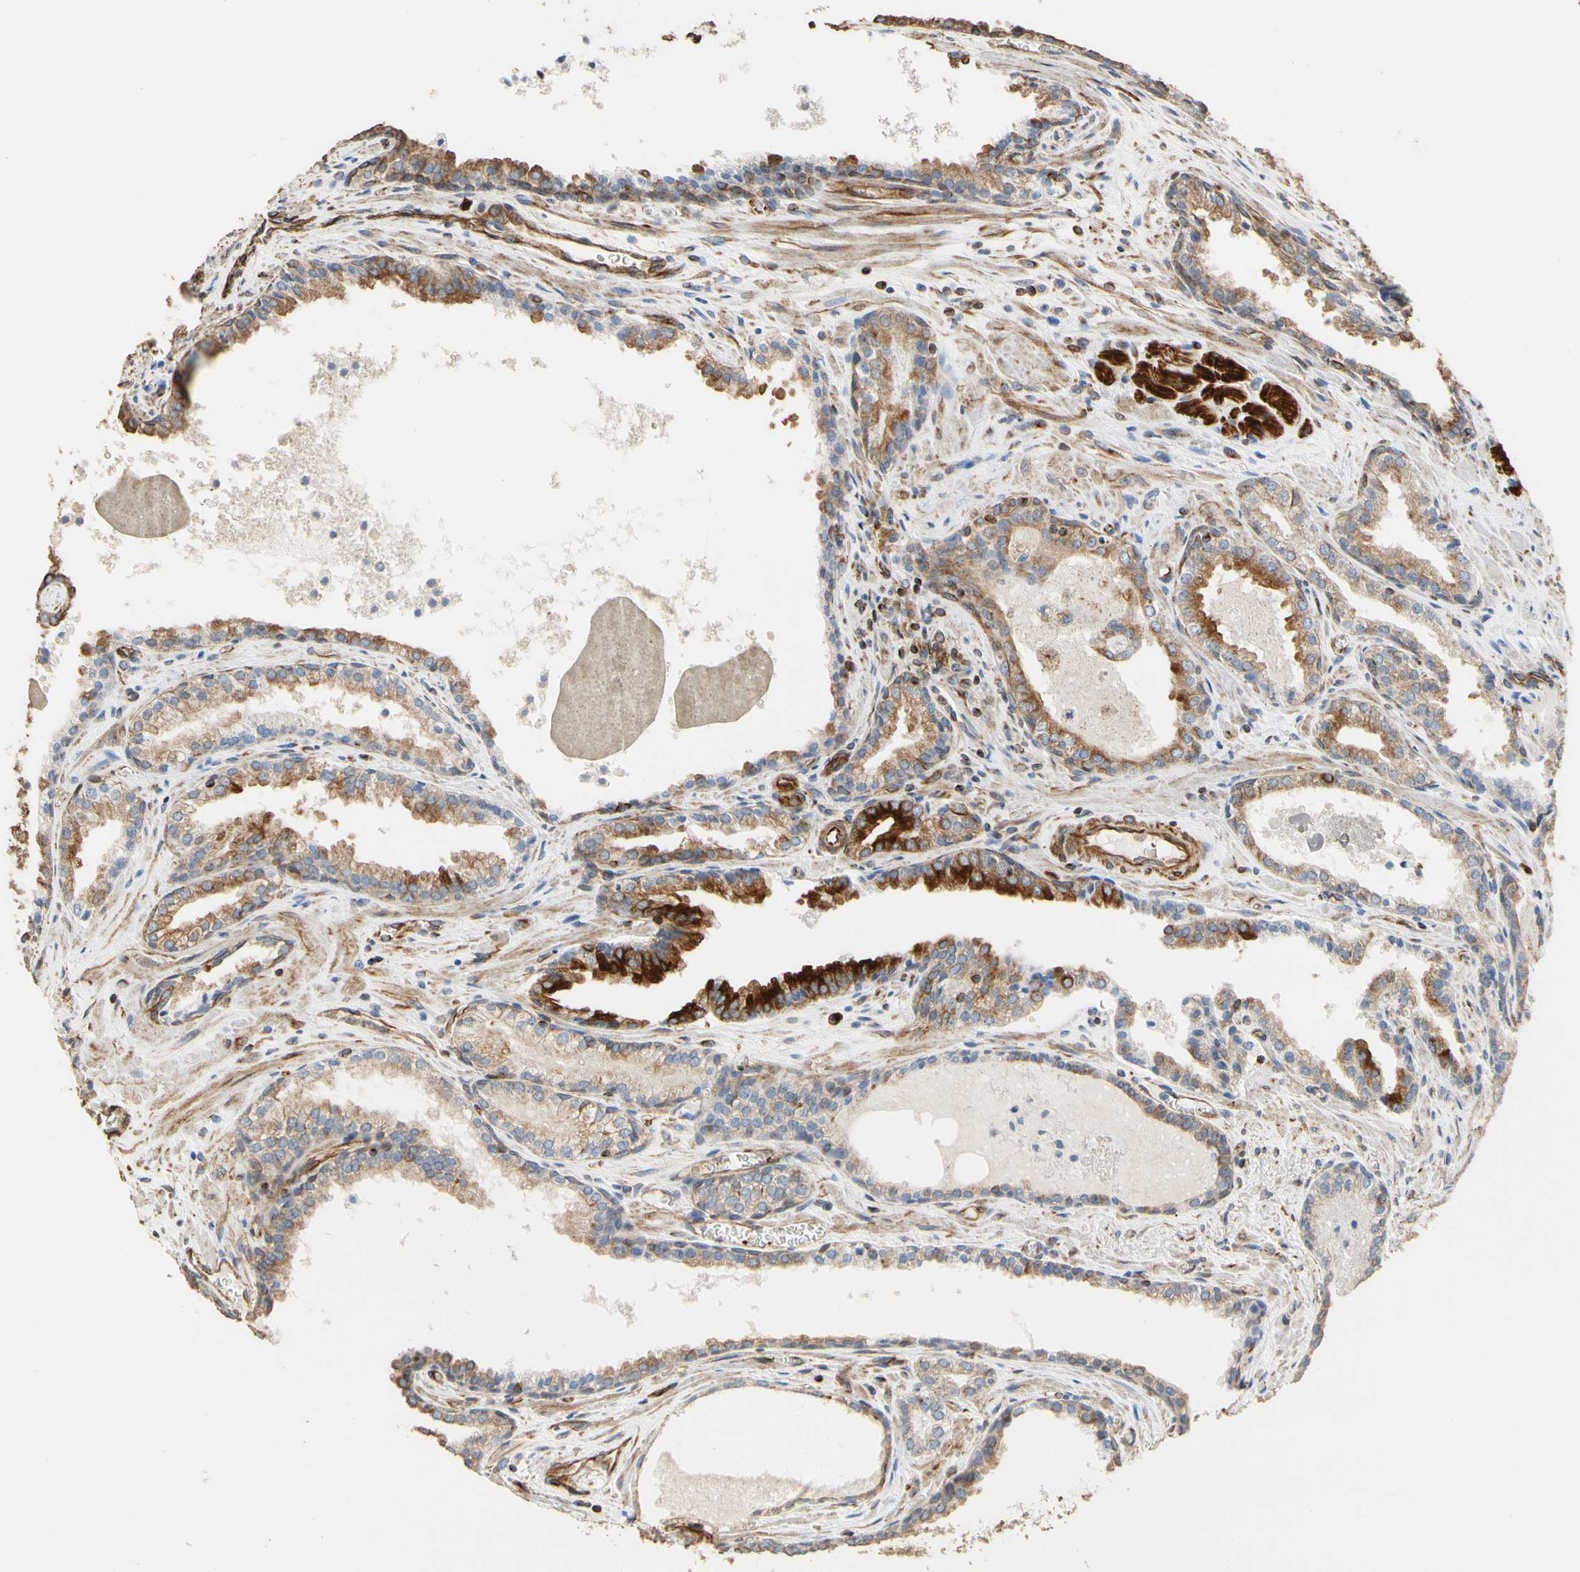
{"staining": {"intensity": "moderate", "quantity": ">75%", "location": "cytoplasmic/membranous"}, "tissue": "prostate cancer", "cell_type": "Tumor cells", "image_type": "cancer", "snomed": [{"axis": "morphology", "description": "Adenocarcinoma, Low grade"}, {"axis": "topography", "description": "Prostate"}], "caption": "About >75% of tumor cells in human prostate cancer display moderate cytoplasmic/membranous protein expression as visualized by brown immunohistochemical staining.", "gene": "TUBA1A", "patient": {"sex": "male", "age": 60}}